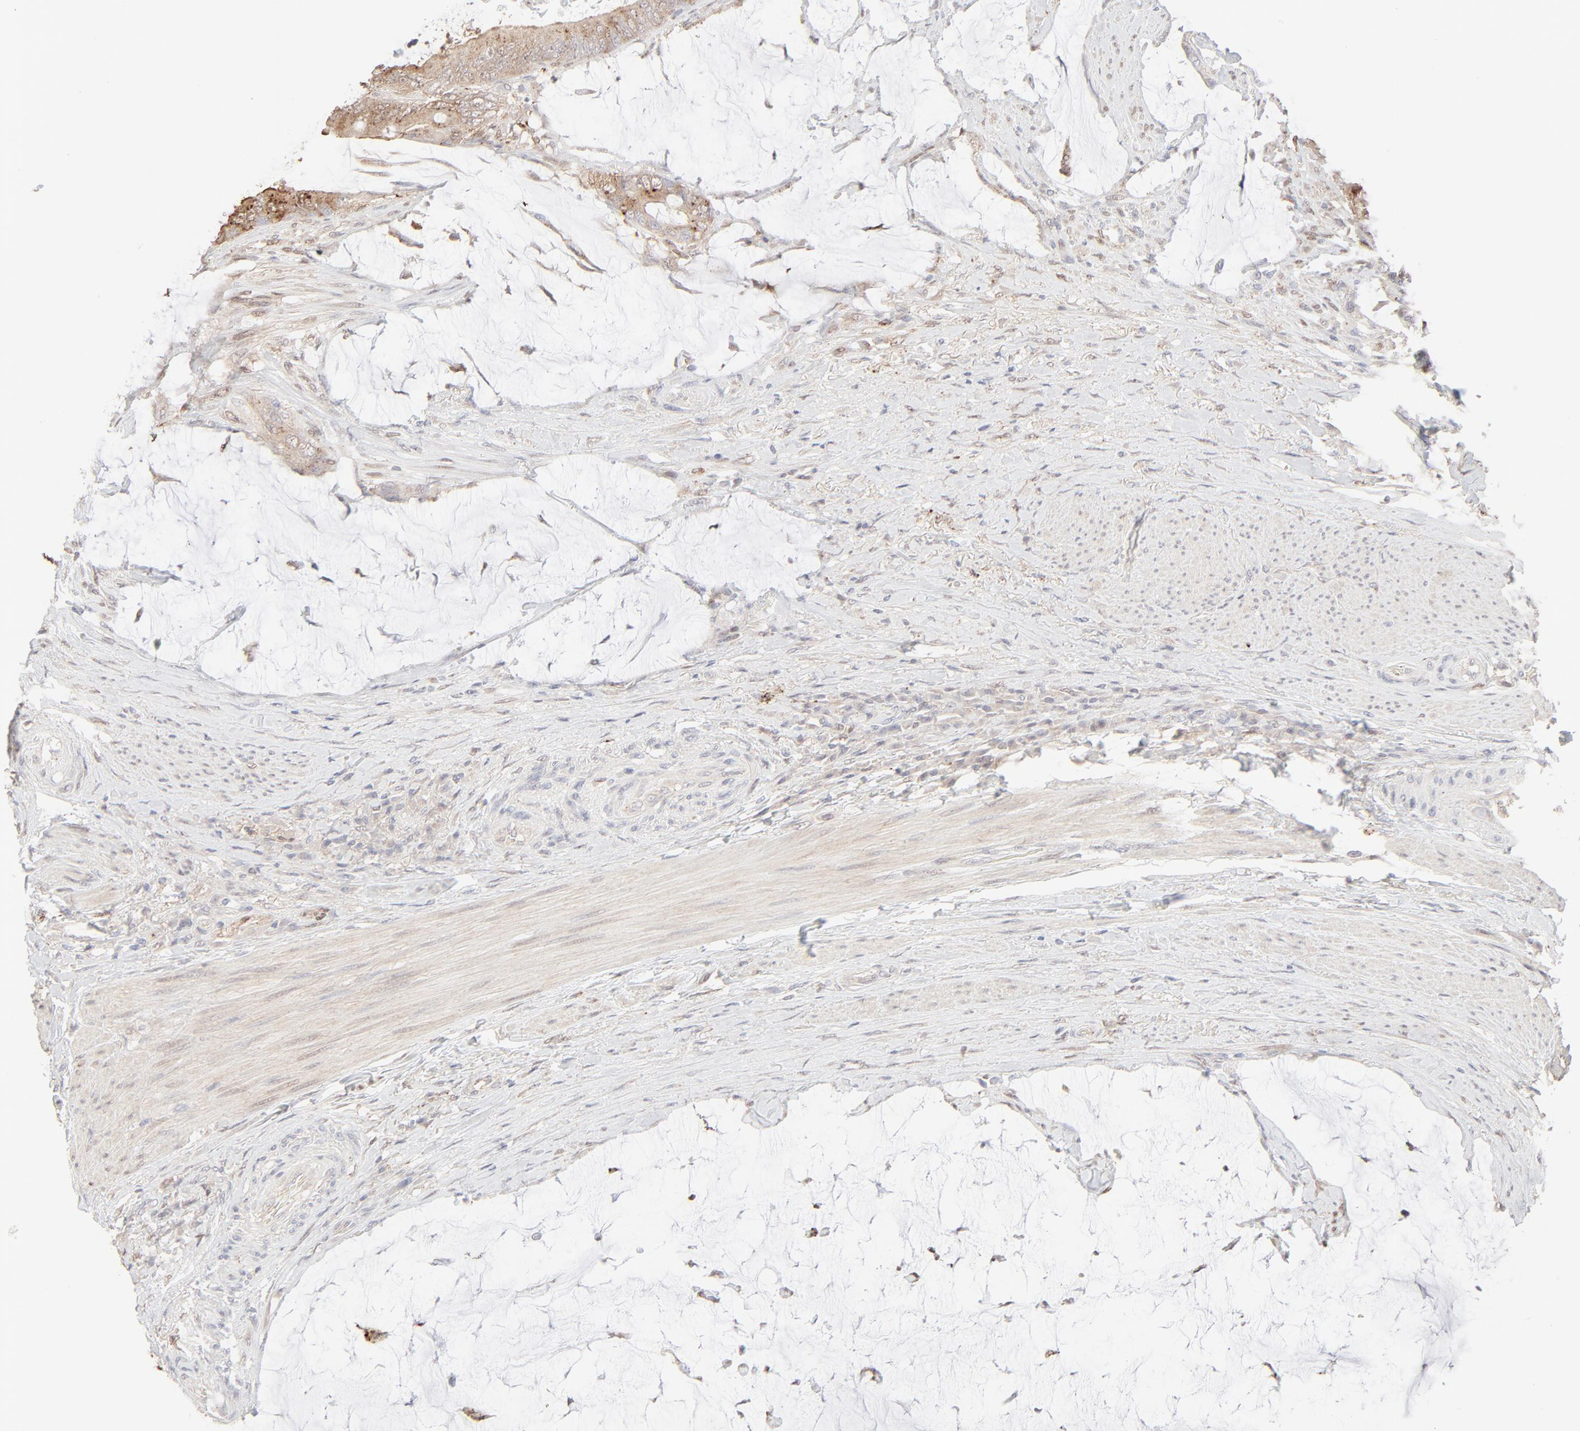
{"staining": {"intensity": "weak", "quantity": ">75%", "location": "cytoplasmic/membranous"}, "tissue": "colorectal cancer", "cell_type": "Tumor cells", "image_type": "cancer", "snomed": [{"axis": "morphology", "description": "Normal tissue, NOS"}, {"axis": "morphology", "description": "Adenocarcinoma, NOS"}, {"axis": "topography", "description": "Rectum"}, {"axis": "topography", "description": "Peripheral nerve tissue"}], "caption": "Immunohistochemical staining of human adenocarcinoma (colorectal) displays weak cytoplasmic/membranous protein positivity in approximately >75% of tumor cells. The staining is performed using DAB brown chromogen to label protein expression. The nuclei are counter-stained blue using hematoxylin.", "gene": "LGALS2", "patient": {"sex": "female", "age": 77}}